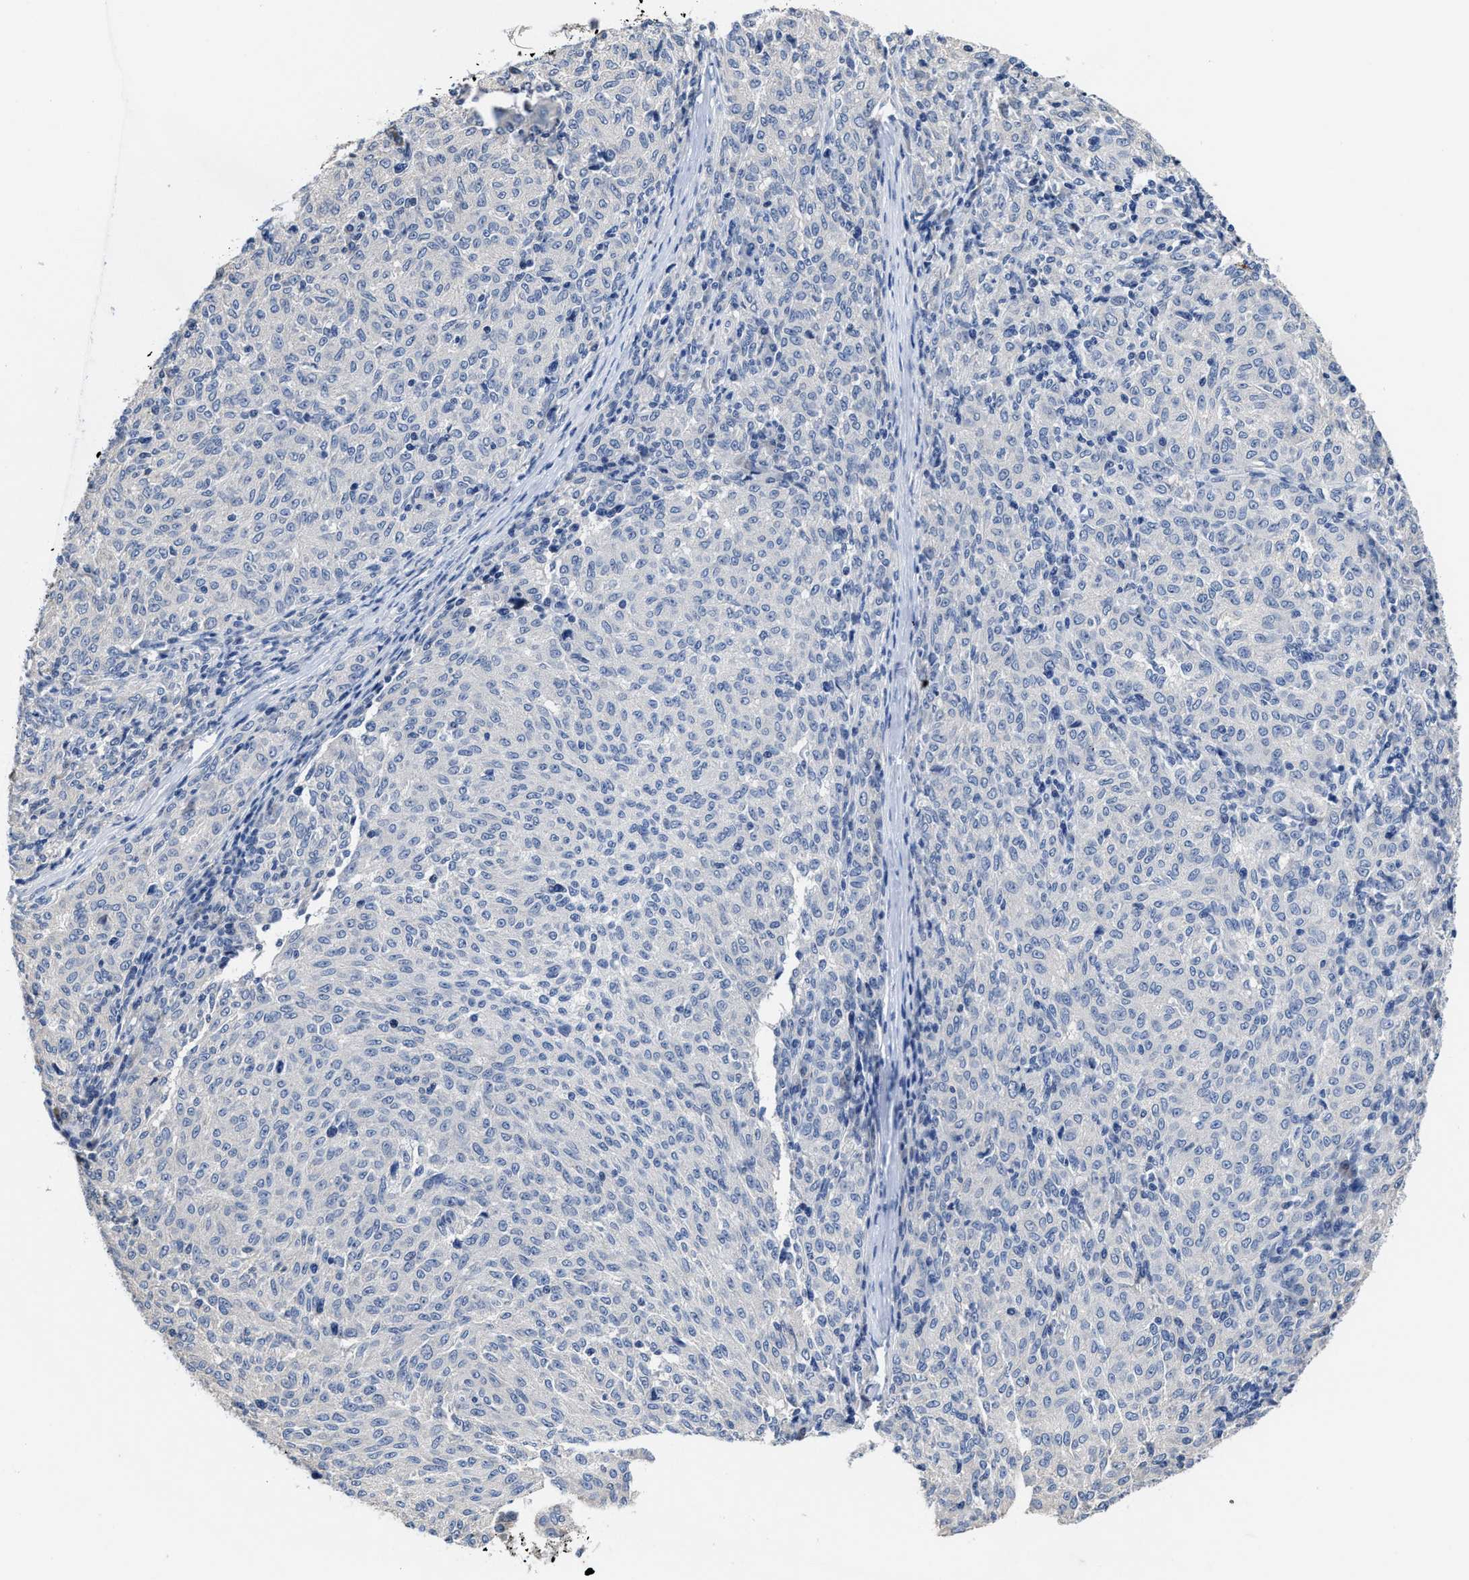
{"staining": {"intensity": "negative", "quantity": "none", "location": "none"}, "tissue": "melanoma", "cell_type": "Tumor cells", "image_type": "cancer", "snomed": [{"axis": "morphology", "description": "Malignant melanoma, NOS"}, {"axis": "topography", "description": "Skin"}], "caption": "Tumor cells are negative for protein expression in human malignant melanoma. (Stains: DAB immunohistochemistry with hematoxylin counter stain, Microscopy: brightfield microscopy at high magnification).", "gene": "HOOK1", "patient": {"sex": "female", "age": 72}}